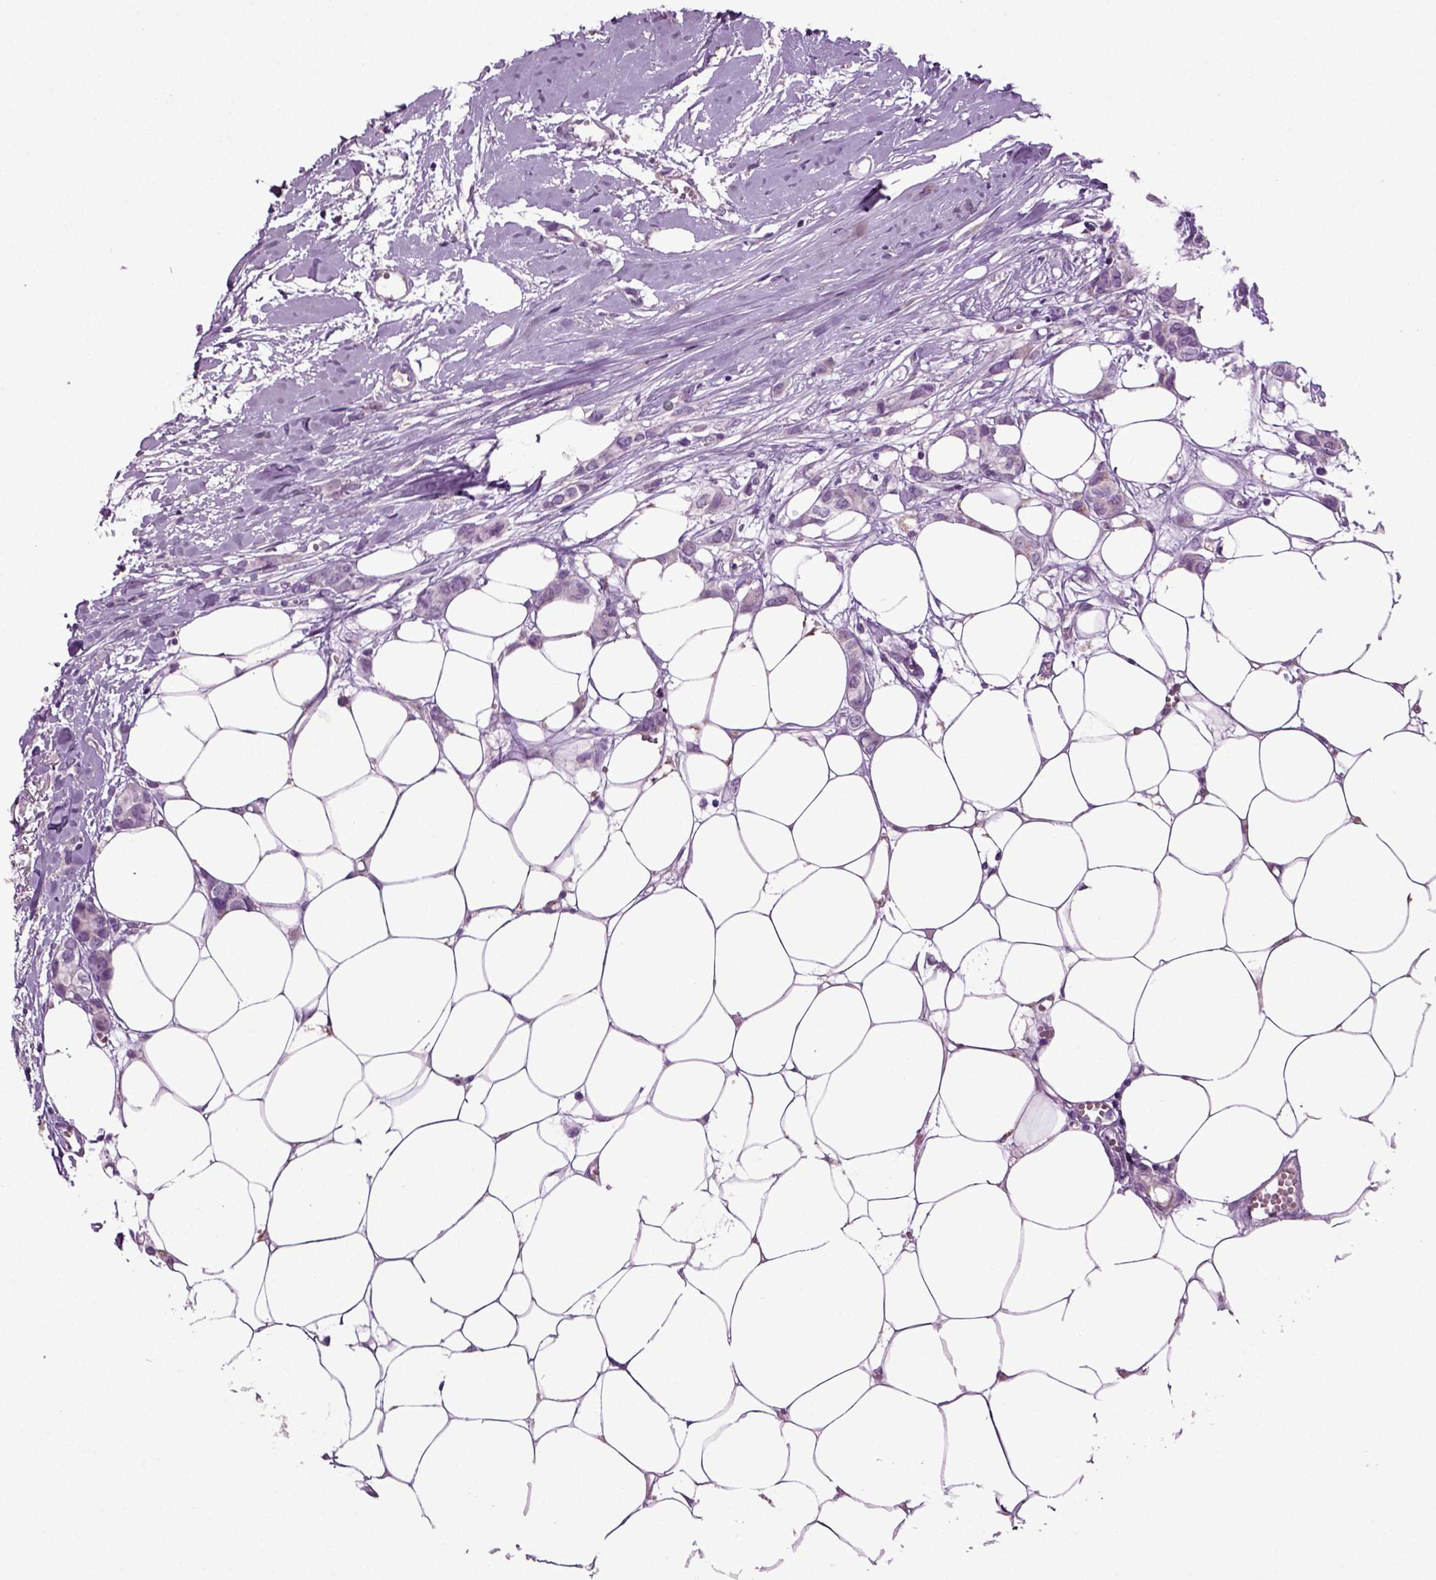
{"staining": {"intensity": "negative", "quantity": "none", "location": "none"}, "tissue": "breast cancer", "cell_type": "Tumor cells", "image_type": "cancer", "snomed": [{"axis": "morphology", "description": "Duct carcinoma"}, {"axis": "topography", "description": "Breast"}], "caption": "IHC micrograph of neoplastic tissue: human breast cancer (intraductal carcinoma) stained with DAB demonstrates no significant protein positivity in tumor cells. (Brightfield microscopy of DAB (3,3'-diaminobenzidine) immunohistochemistry at high magnification).", "gene": "FGF11", "patient": {"sex": "female", "age": 85}}